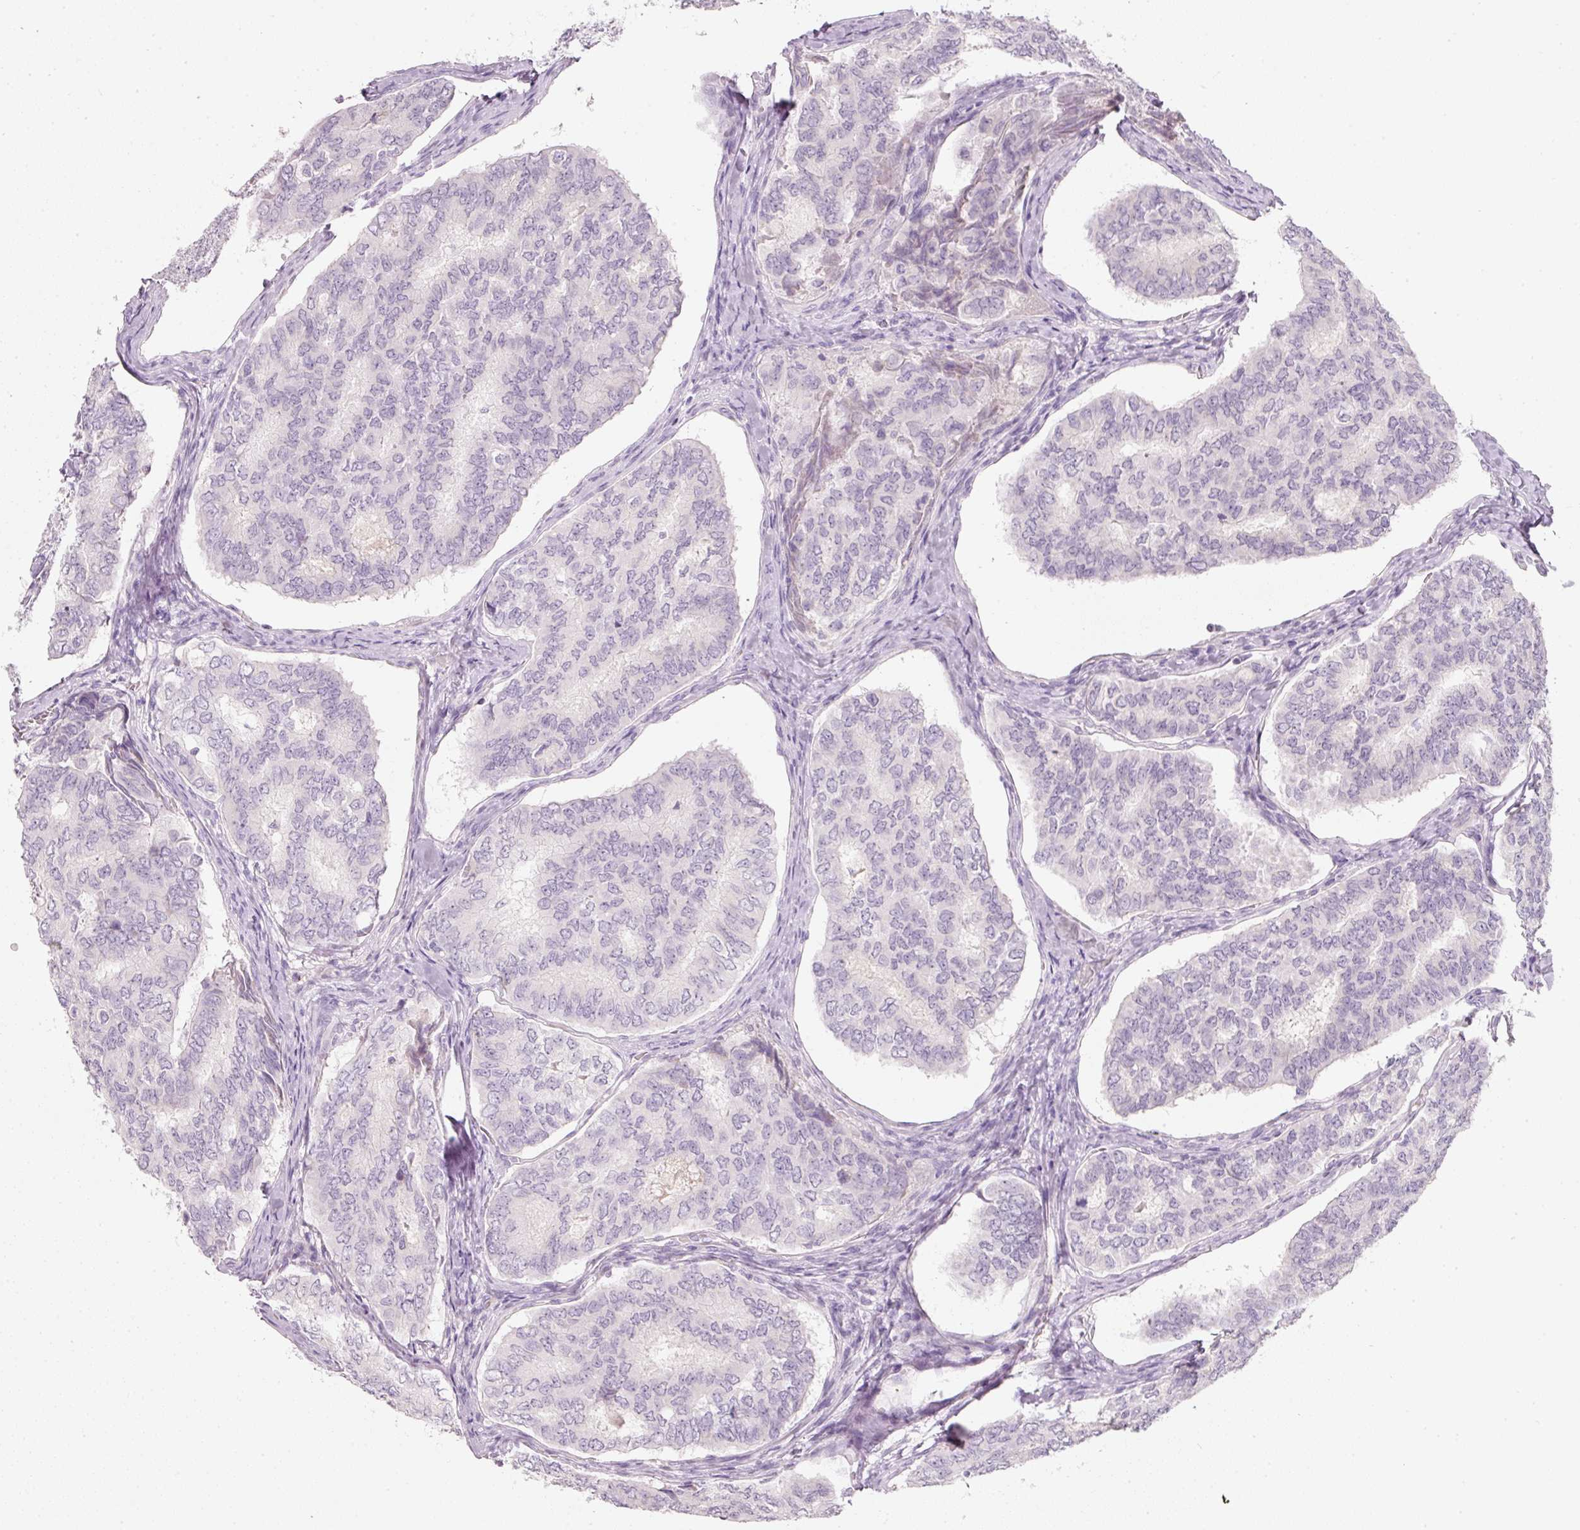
{"staining": {"intensity": "negative", "quantity": "none", "location": "none"}, "tissue": "thyroid cancer", "cell_type": "Tumor cells", "image_type": "cancer", "snomed": [{"axis": "morphology", "description": "Papillary adenocarcinoma, NOS"}, {"axis": "topography", "description": "Thyroid gland"}], "caption": "The histopathology image reveals no significant expression in tumor cells of thyroid cancer (papillary adenocarcinoma).", "gene": "ENSG00000206549", "patient": {"sex": "female", "age": 35}}